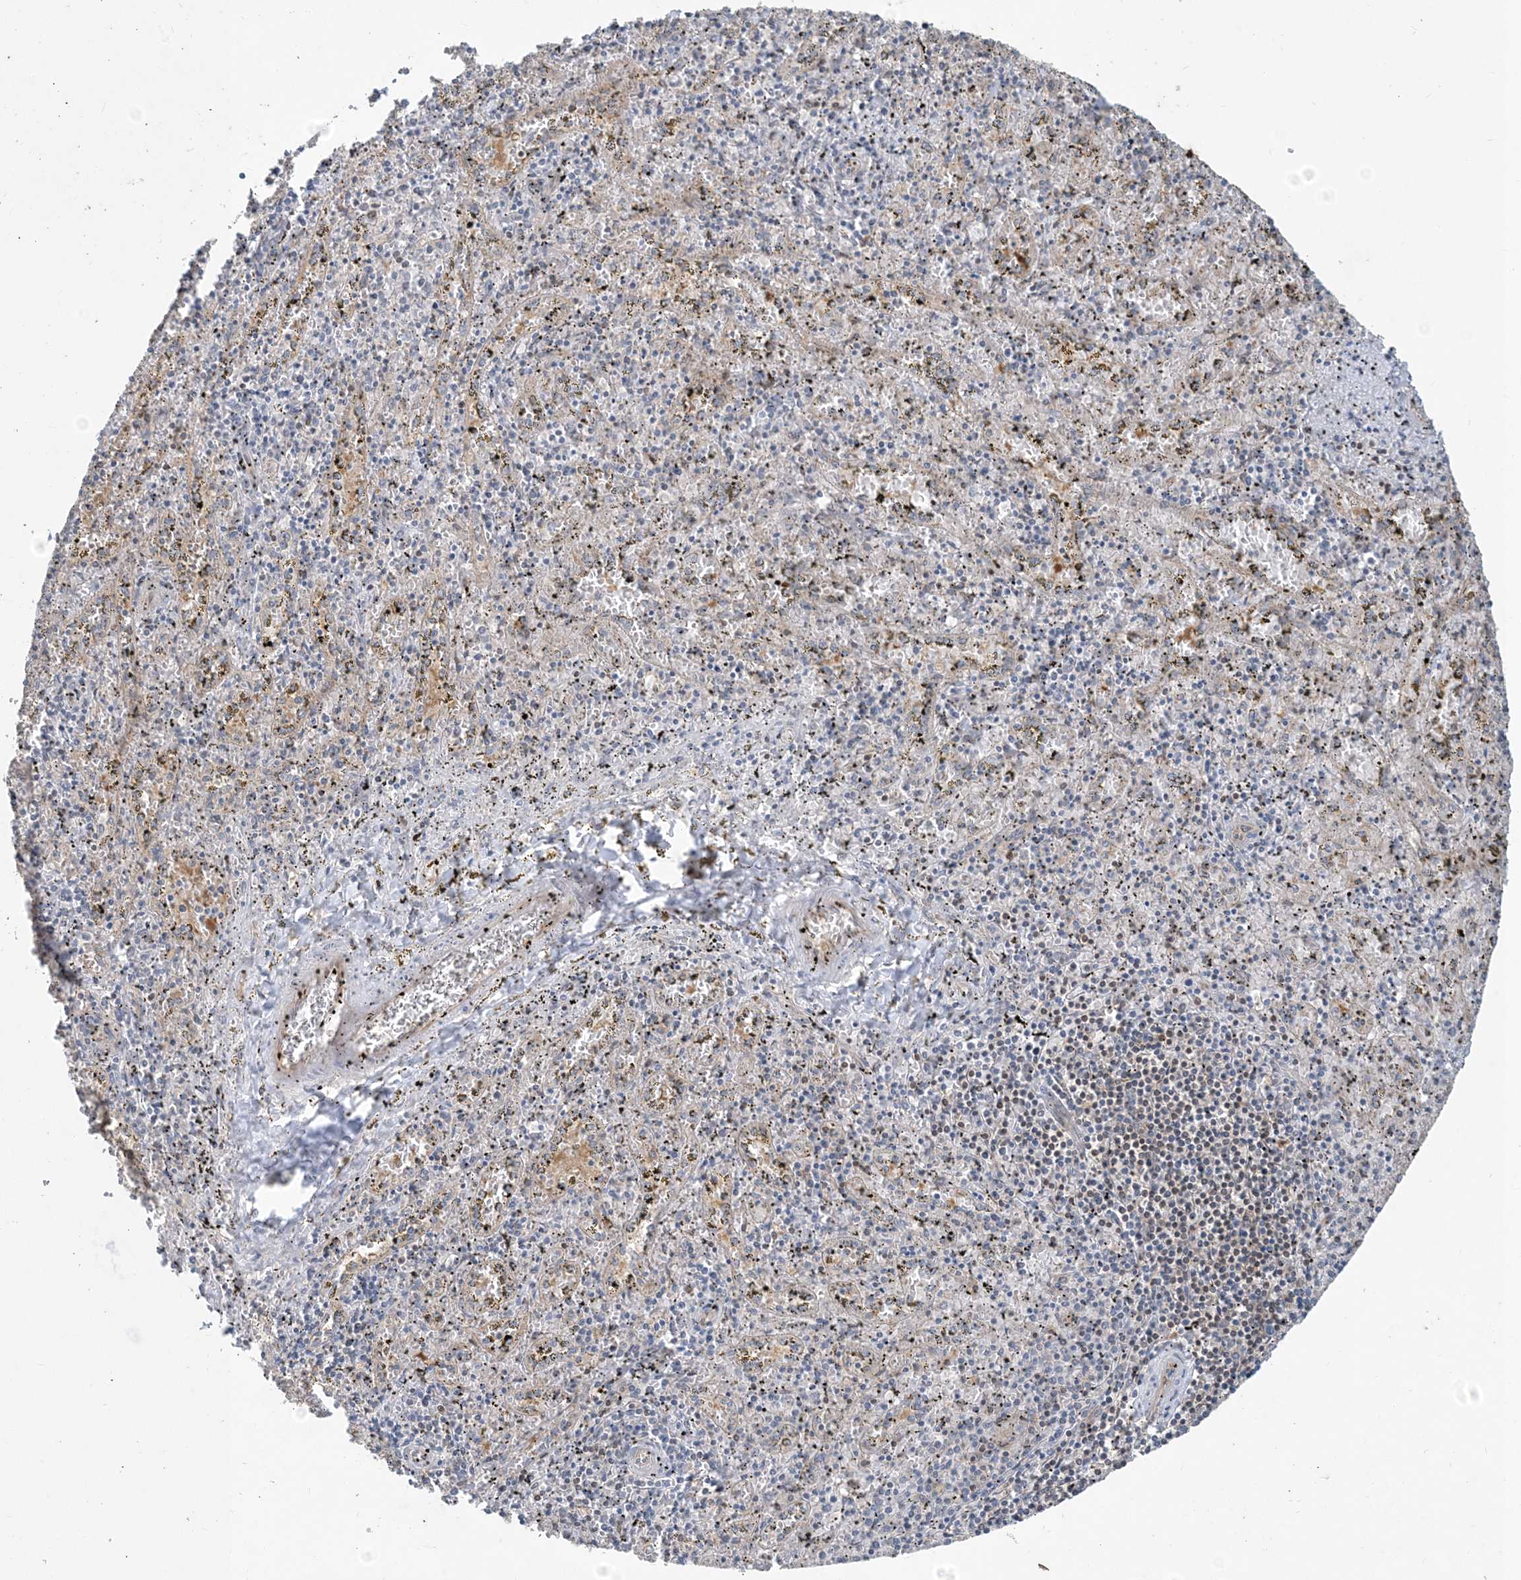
{"staining": {"intensity": "negative", "quantity": "none", "location": "none"}, "tissue": "spleen", "cell_type": "Cells in red pulp", "image_type": "normal", "snomed": [{"axis": "morphology", "description": "Normal tissue, NOS"}, {"axis": "topography", "description": "Spleen"}], "caption": "A high-resolution photomicrograph shows immunohistochemistry staining of unremarkable spleen, which shows no significant staining in cells in red pulp.", "gene": "CDS1", "patient": {"sex": "male", "age": 11}}